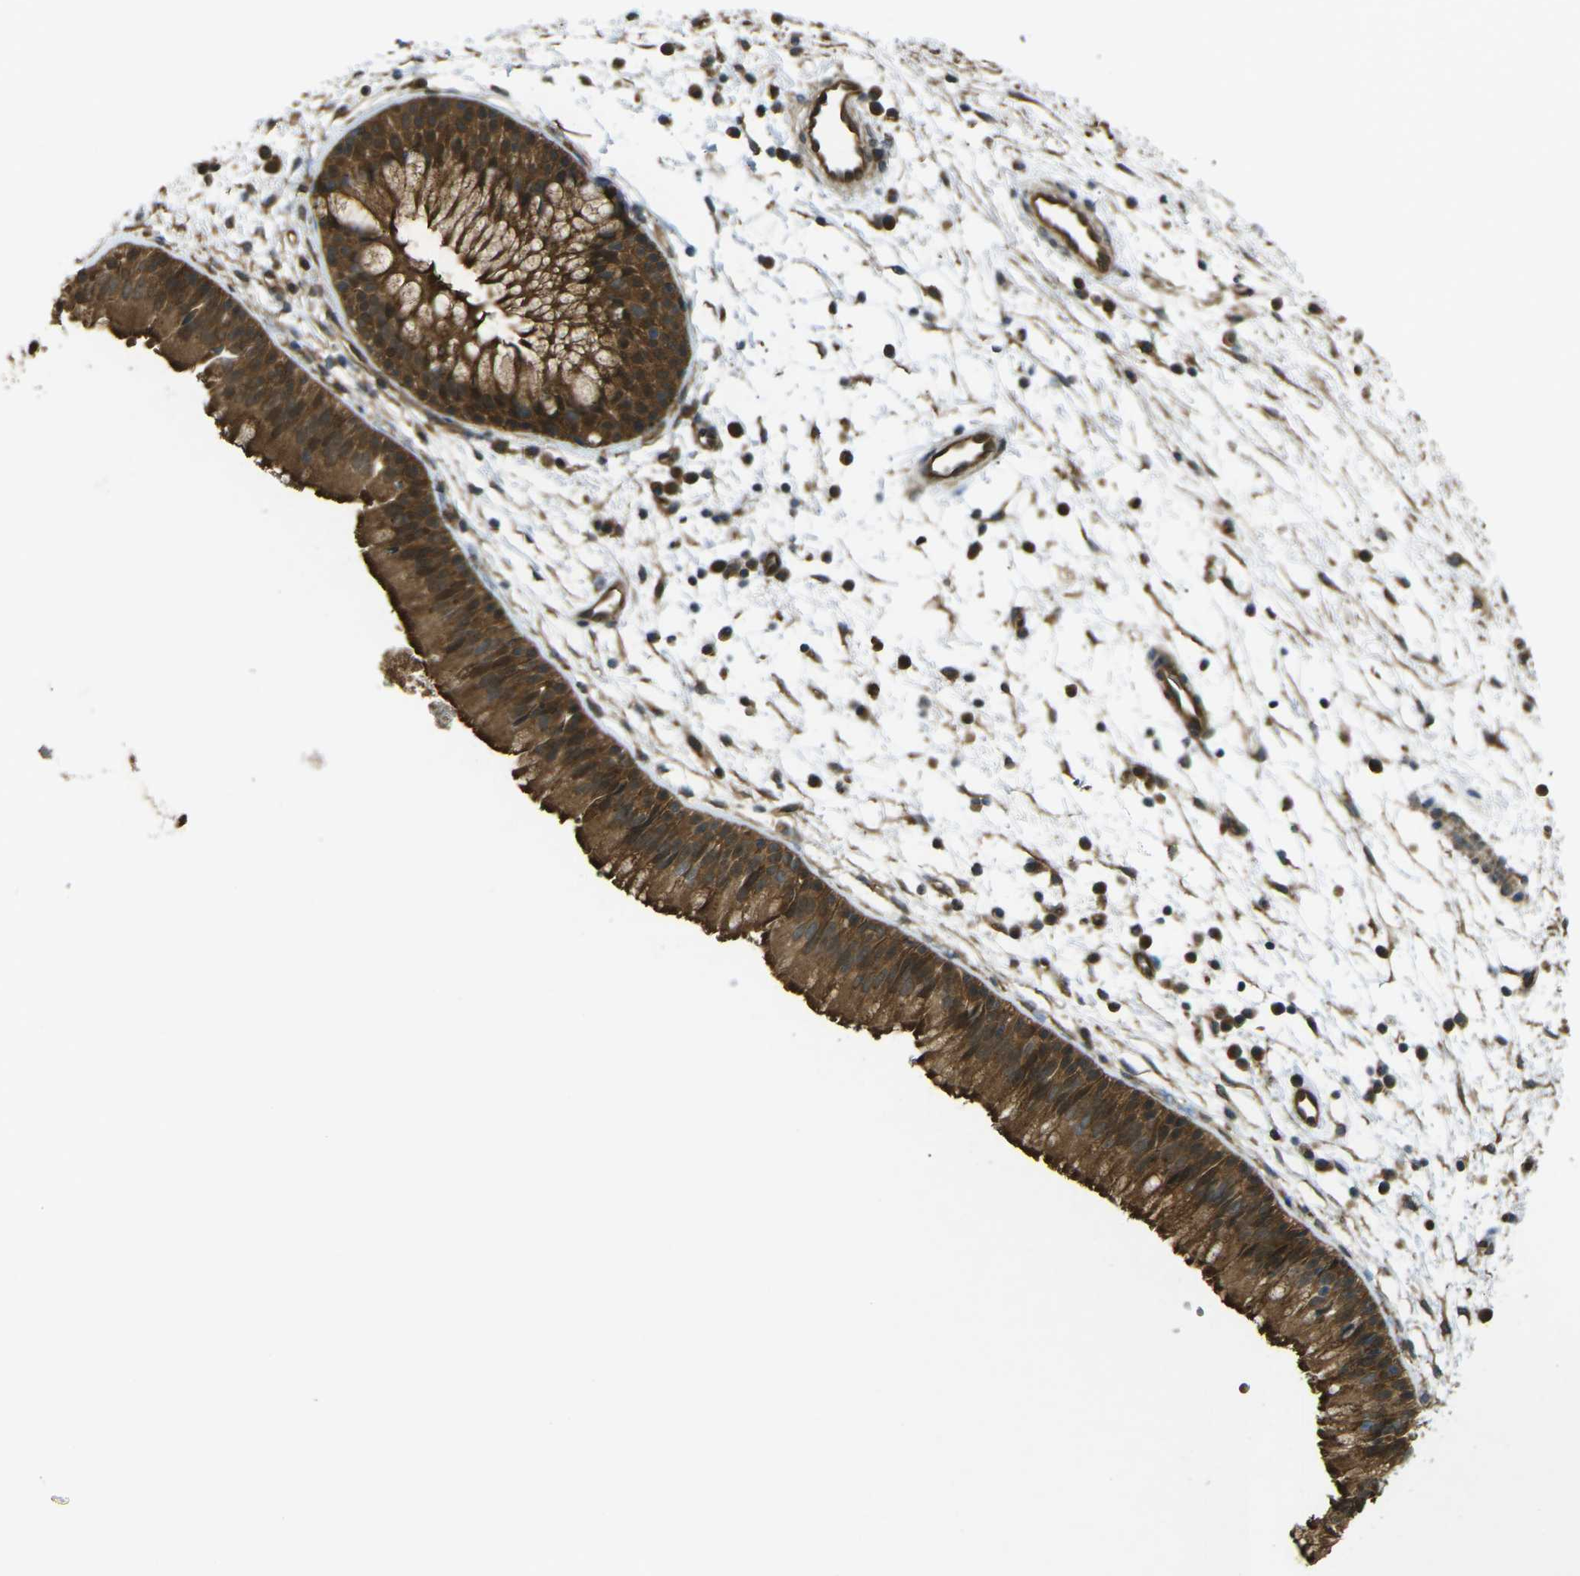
{"staining": {"intensity": "strong", "quantity": ">75%", "location": "cytoplasmic/membranous"}, "tissue": "nasopharynx", "cell_type": "Respiratory epithelial cells", "image_type": "normal", "snomed": [{"axis": "morphology", "description": "Normal tissue, NOS"}, {"axis": "topography", "description": "Nasopharynx"}], "caption": "Protein expression analysis of normal human nasopharynx reveals strong cytoplasmic/membranous staining in about >75% of respiratory epithelial cells.", "gene": "CHMP3", "patient": {"sex": "male", "age": 21}}